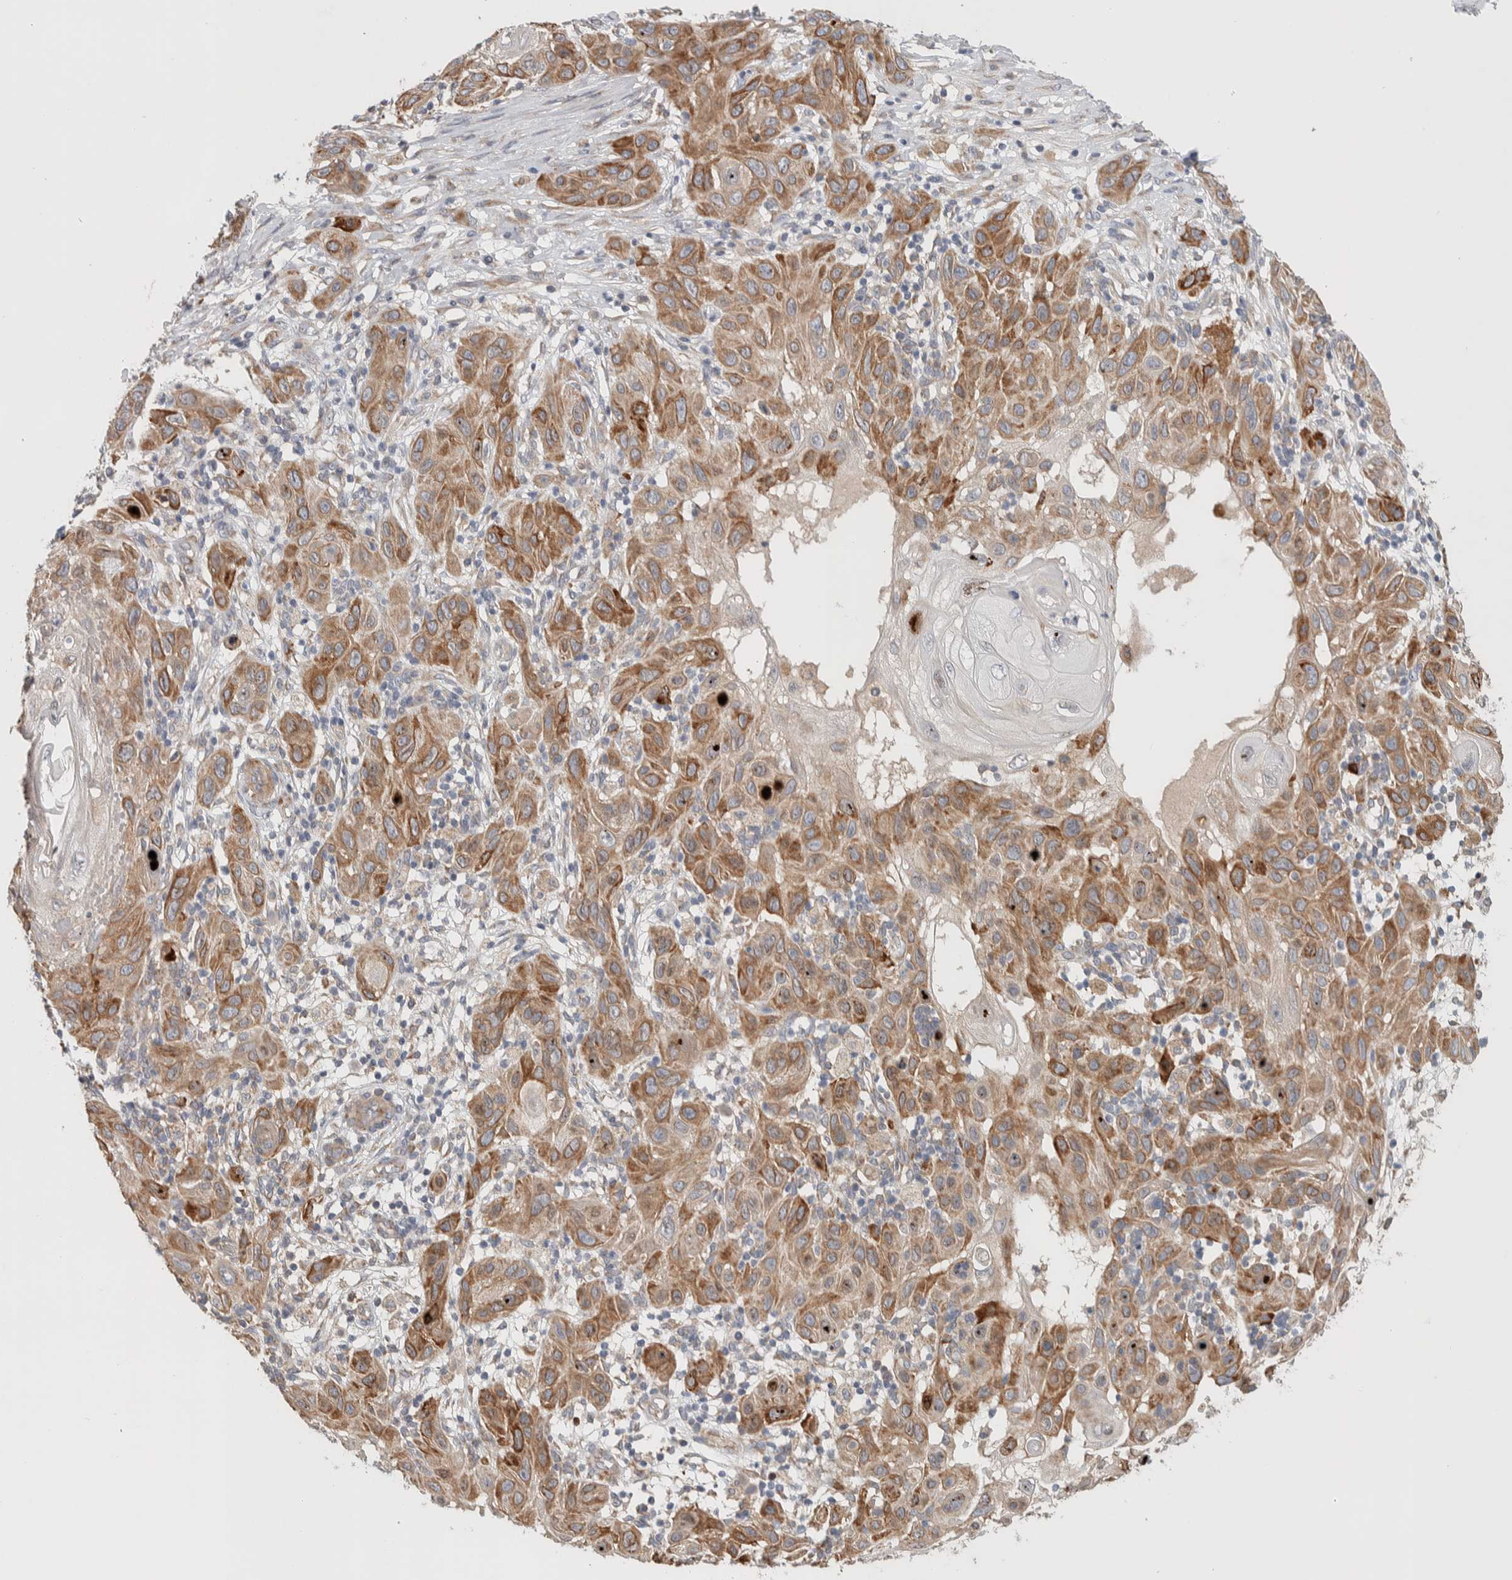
{"staining": {"intensity": "moderate", "quantity": ">75%", "location": "cytoplasmic/membranous"}, "tissue": "skin cancer", "cell_type": "Tumor cells", "image_type": "cancer", "snomed": [{"axis": "morphology", "description": "Squamous cell carcinoma, NOS"}, {"axis": "topography", "description": "Skin"}], "caption": "Immunohistochemistry staining of skin cancer, which shows medium levels of moderate cytoplasmic/membranous staining in approximately >75% of tumor cells indicating moderate cytoplasmic/membranous protein staining. The staining was performed using DAB (brown) for protein detection and nuclei were counterstained in hematoxylin (blue).", "gene": "ADCY8", "patient": {"sex": "female", "age": 96}}